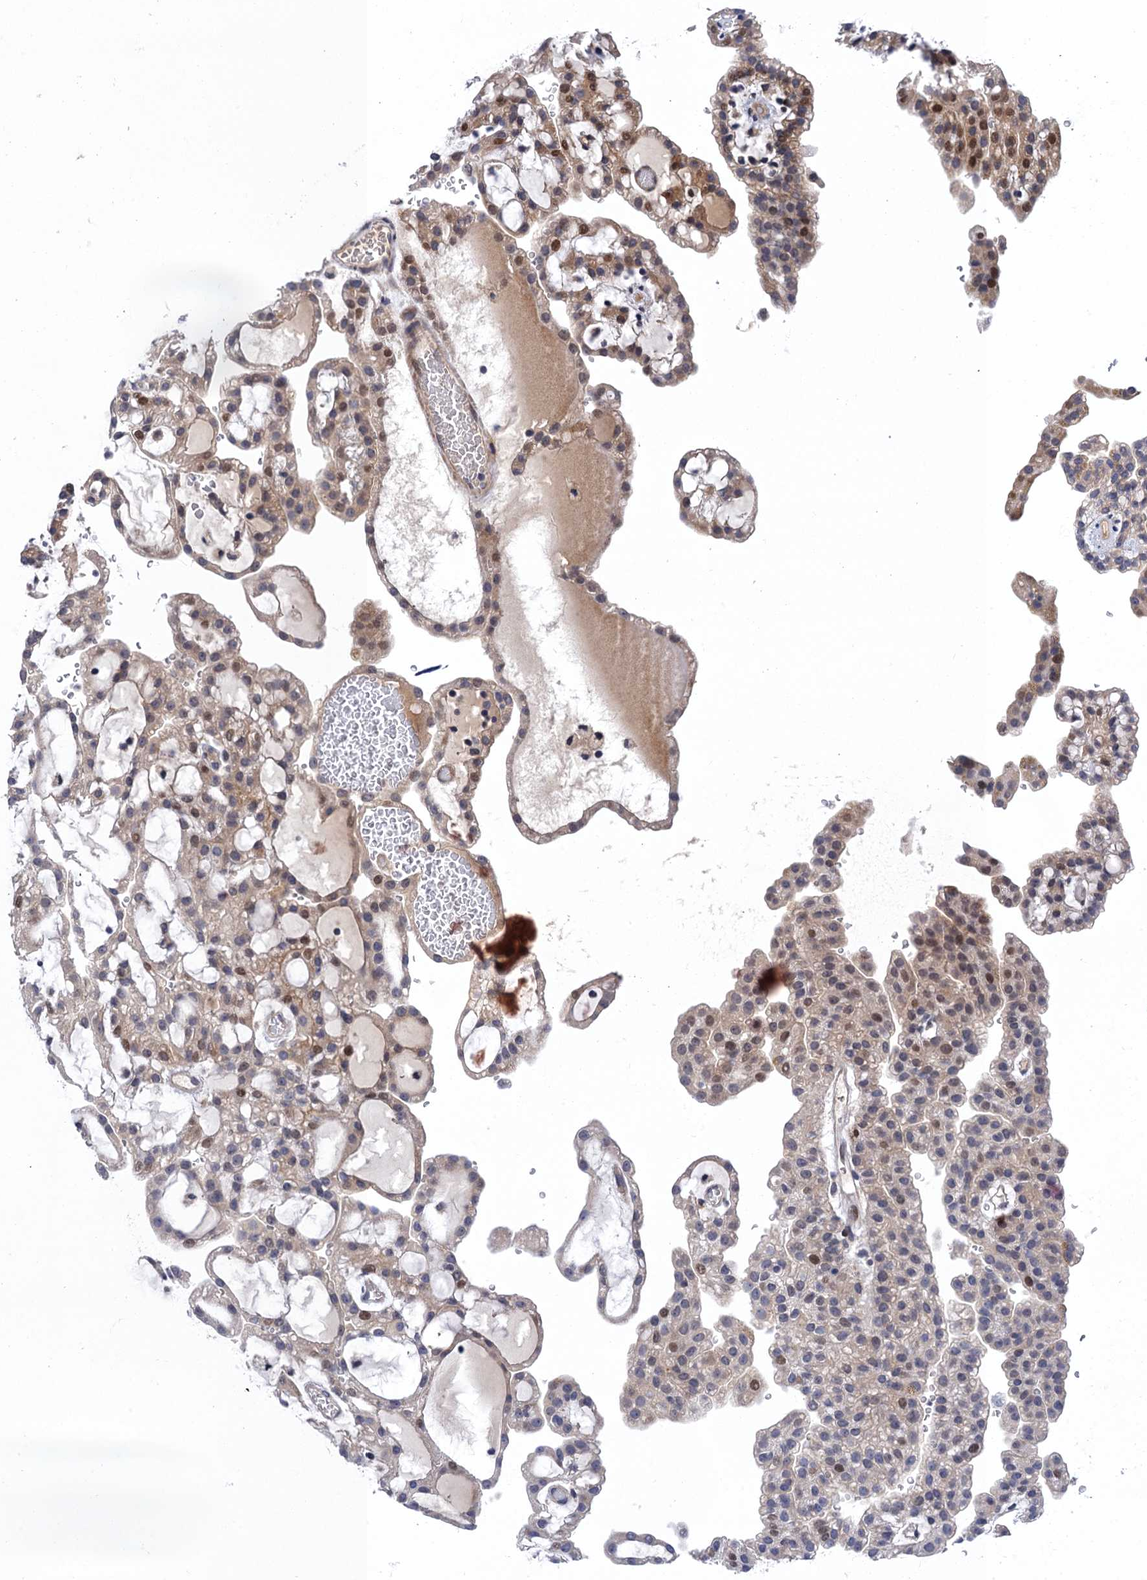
{"staining": {"intensity": "moderate", "quantity": "<25%", "location": "nuclear"}, "tissue": "renal cancer", "cell_type": "Tumor cells", "image_type": "cancer", "snomed": [{"axis": "morphology", "description": "Adenocarcinoma, NOS"}, {"axis": "topography", "description": "Kidney"}], "caption": "The micrograph exhibits a brown stain indicating the presence of a protein in the nuclear of tumor cells in renal cancer.", "gene": "NEK8", "patient": {"sex": "male", "age": 63}}